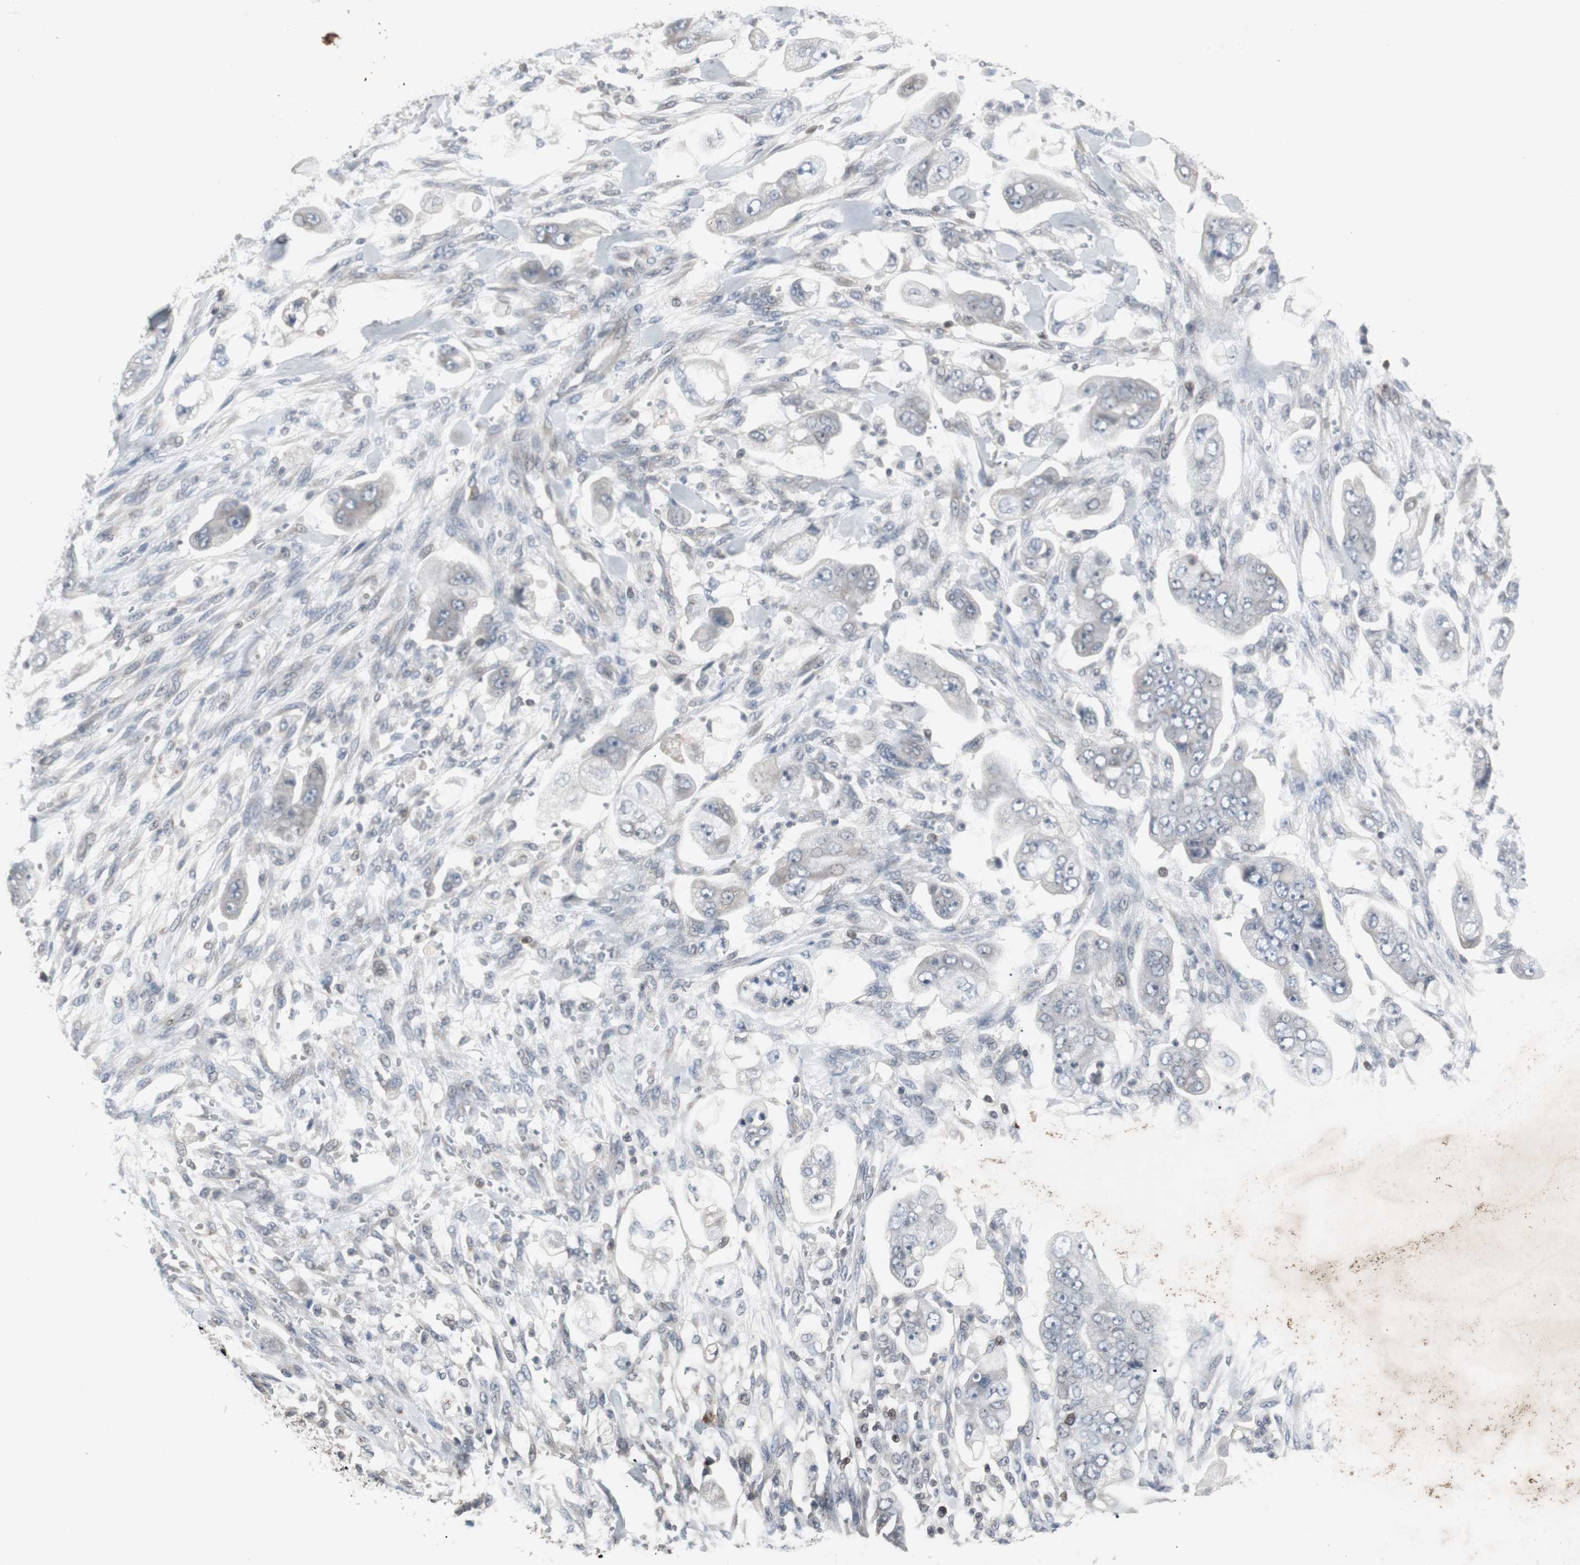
{"staining": {"intensity": "negative", "quantity": "none", "location": "none"}, "tissue": "stomach cancer", "cell_type": "Tumor cells", "image_type": "cancer", "snomed": [{"axis": "morphology", "description": "Adenocarcinoma, NOS"}, {"axis": "topography", "description": "Stomach"}], "caption": "An immunohistochemistry (IHC) photomicrograph of stomach cancer (adenocarcinoma) is shown. There is no staining in tumor cells of stomach cancer (adenocarcinoma).", "gene": "ZNF396", "patient": {"sex": "male", "age": 62}}